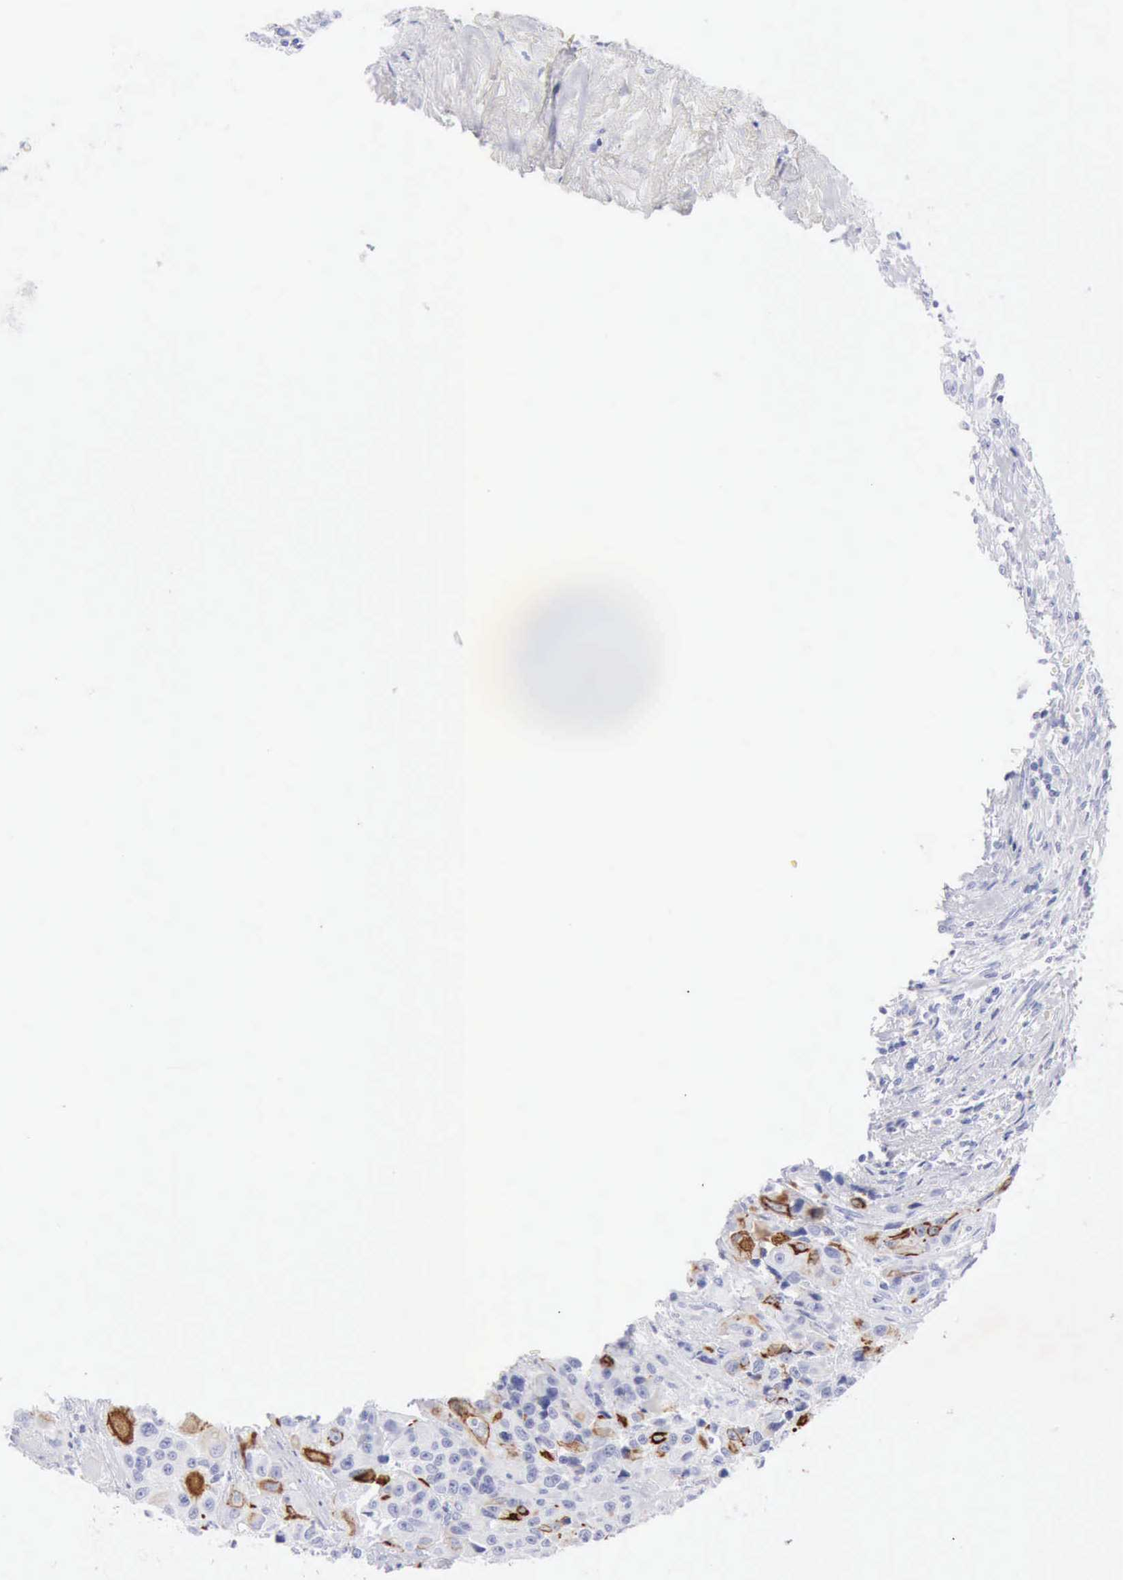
{"staining": {"intensity": "moderate", "quantity": "<25%", "location": "cytoplasmic/membranous"}, "tissue": "urothelial cancer", "cell_type": "Tumor cells", "image_type": "cancer", "snomed": [{"axis": "morphology", "description": "Urothelial carcinoma, High grade"}, {"axis": "topography", "description": "Urinary bladder"}], "caption": "A histopathology image of human high-grade urothelial carcinoma stained for a protein displays moderate cytoplasmic/membranous brown staining in tumor cells.", "gene": "KRT10", "patient": {"sex": "female", "age": 81}}